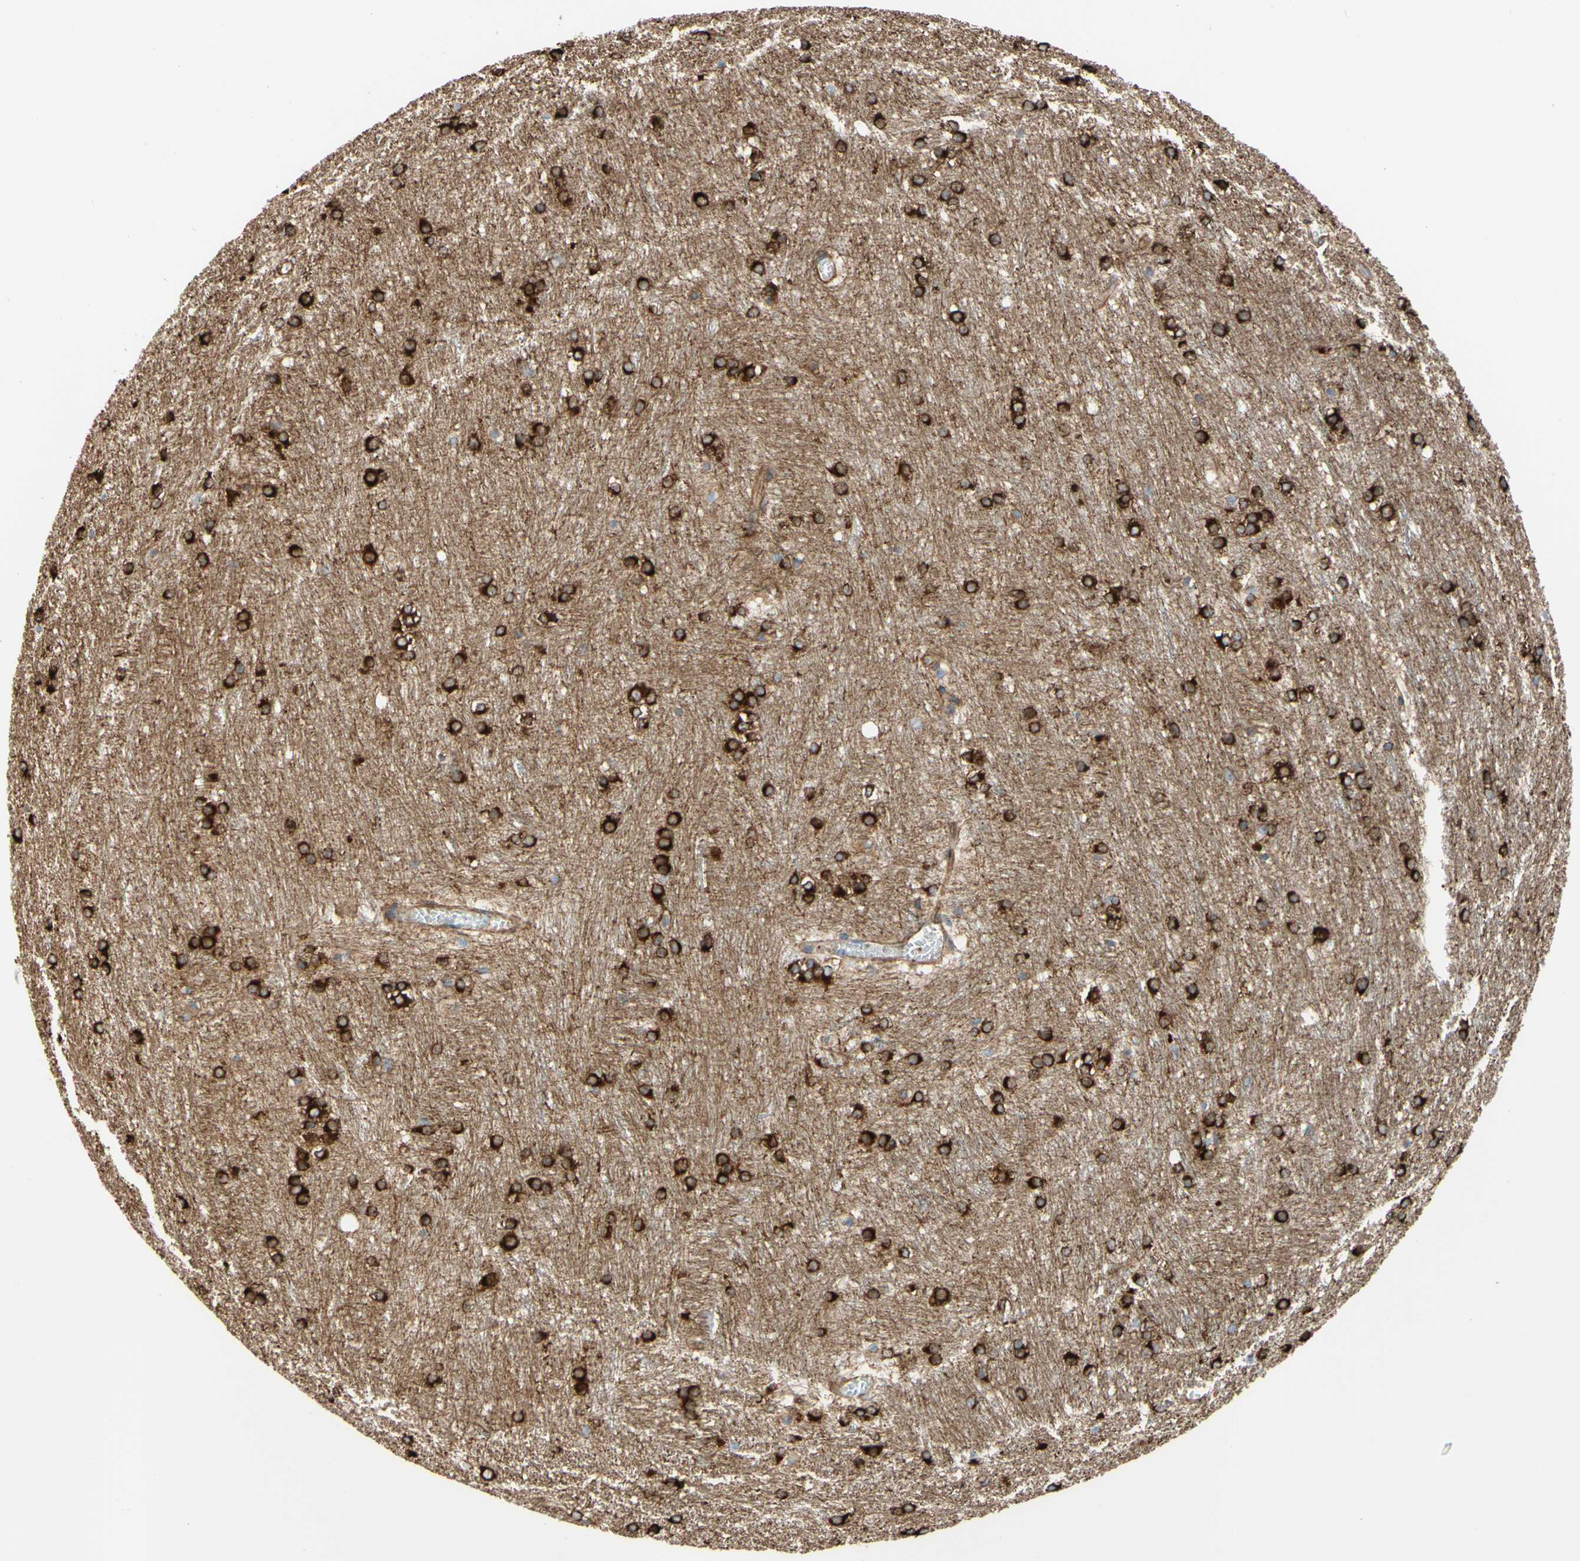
{"staining": {"intensity": "strong", "quantity": ">75%", "location": "cytoplasmic/membranous"}, "tissue": "caudate", "cell_type": "Glial cells", "image_type": "normal", "snomed": [{"axis": "morphology", "description": "Normal tissue, NOS"}, {"axis": "topography", "description": "Lateral ventricle wall"}], "caption": "Benign caudate was stained to show a protein in brown. There is high levels of strong cytoplasmic/membranous expression in about >75% of glial cells. (IHC, brightfield microscopy, high magnification).", "gene": "ENDOD1", "patient": {"sex": "female", "age": 19}}